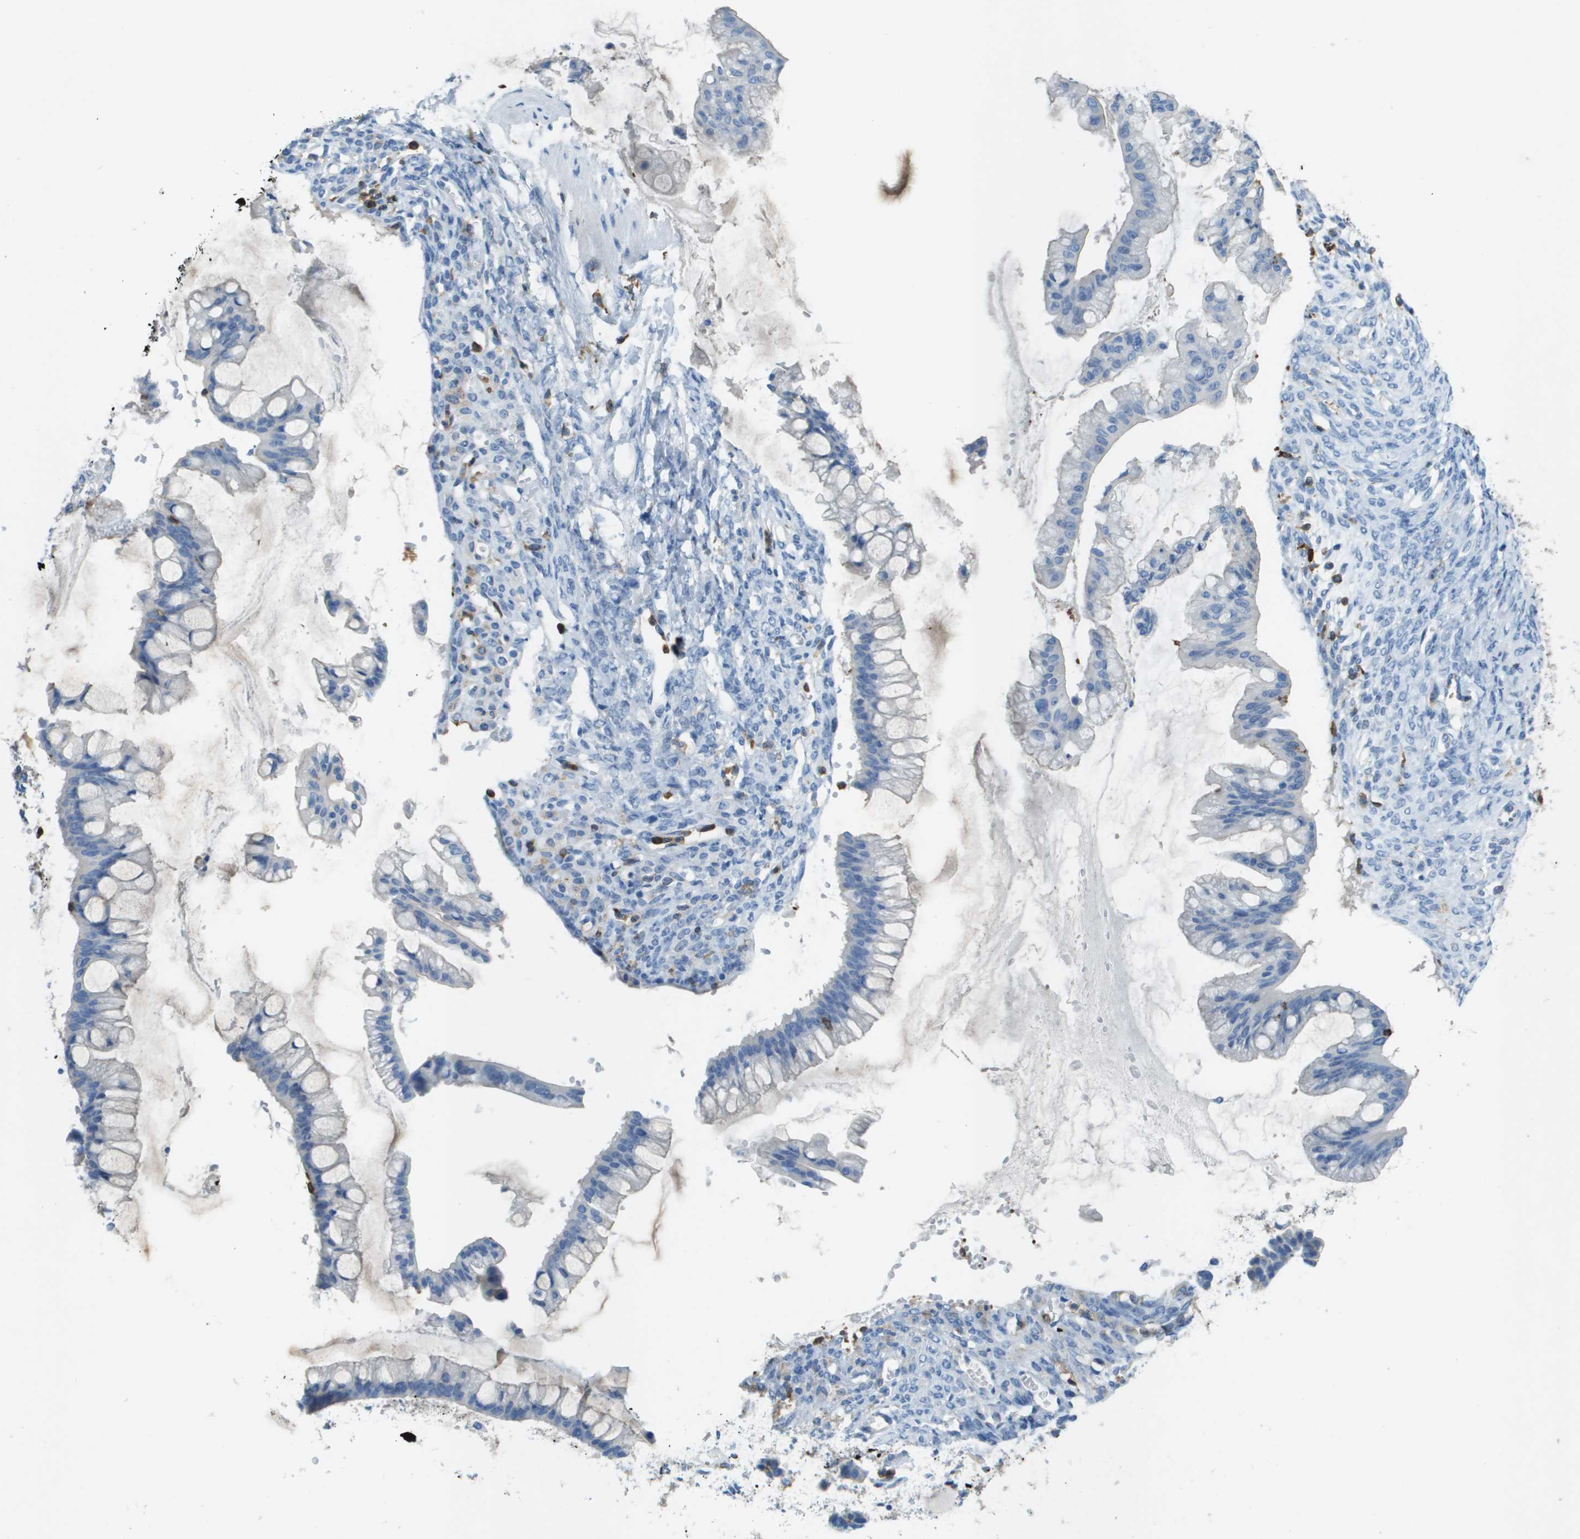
{"staining": {"intensity": "negative", "quantity": "none", "location": "none"}, "tissue": "ovarian cancer", "cell_type": "Tumor cells", "image_type": "cancer", "snomed": [{"axis": "morphology", "description": "Cystadenocarcinoma, mucinous, NOS"}, {"axis": "topography", "description": "Ovary"}], "caption": "Mucinous cystadenocarcinoma (ovarian) stained for a protein using immunohistochemistry exhibits no positivity tumor cells.", "gene": "APBB1IP", "patient": {"sex": "female", "age": 73}}